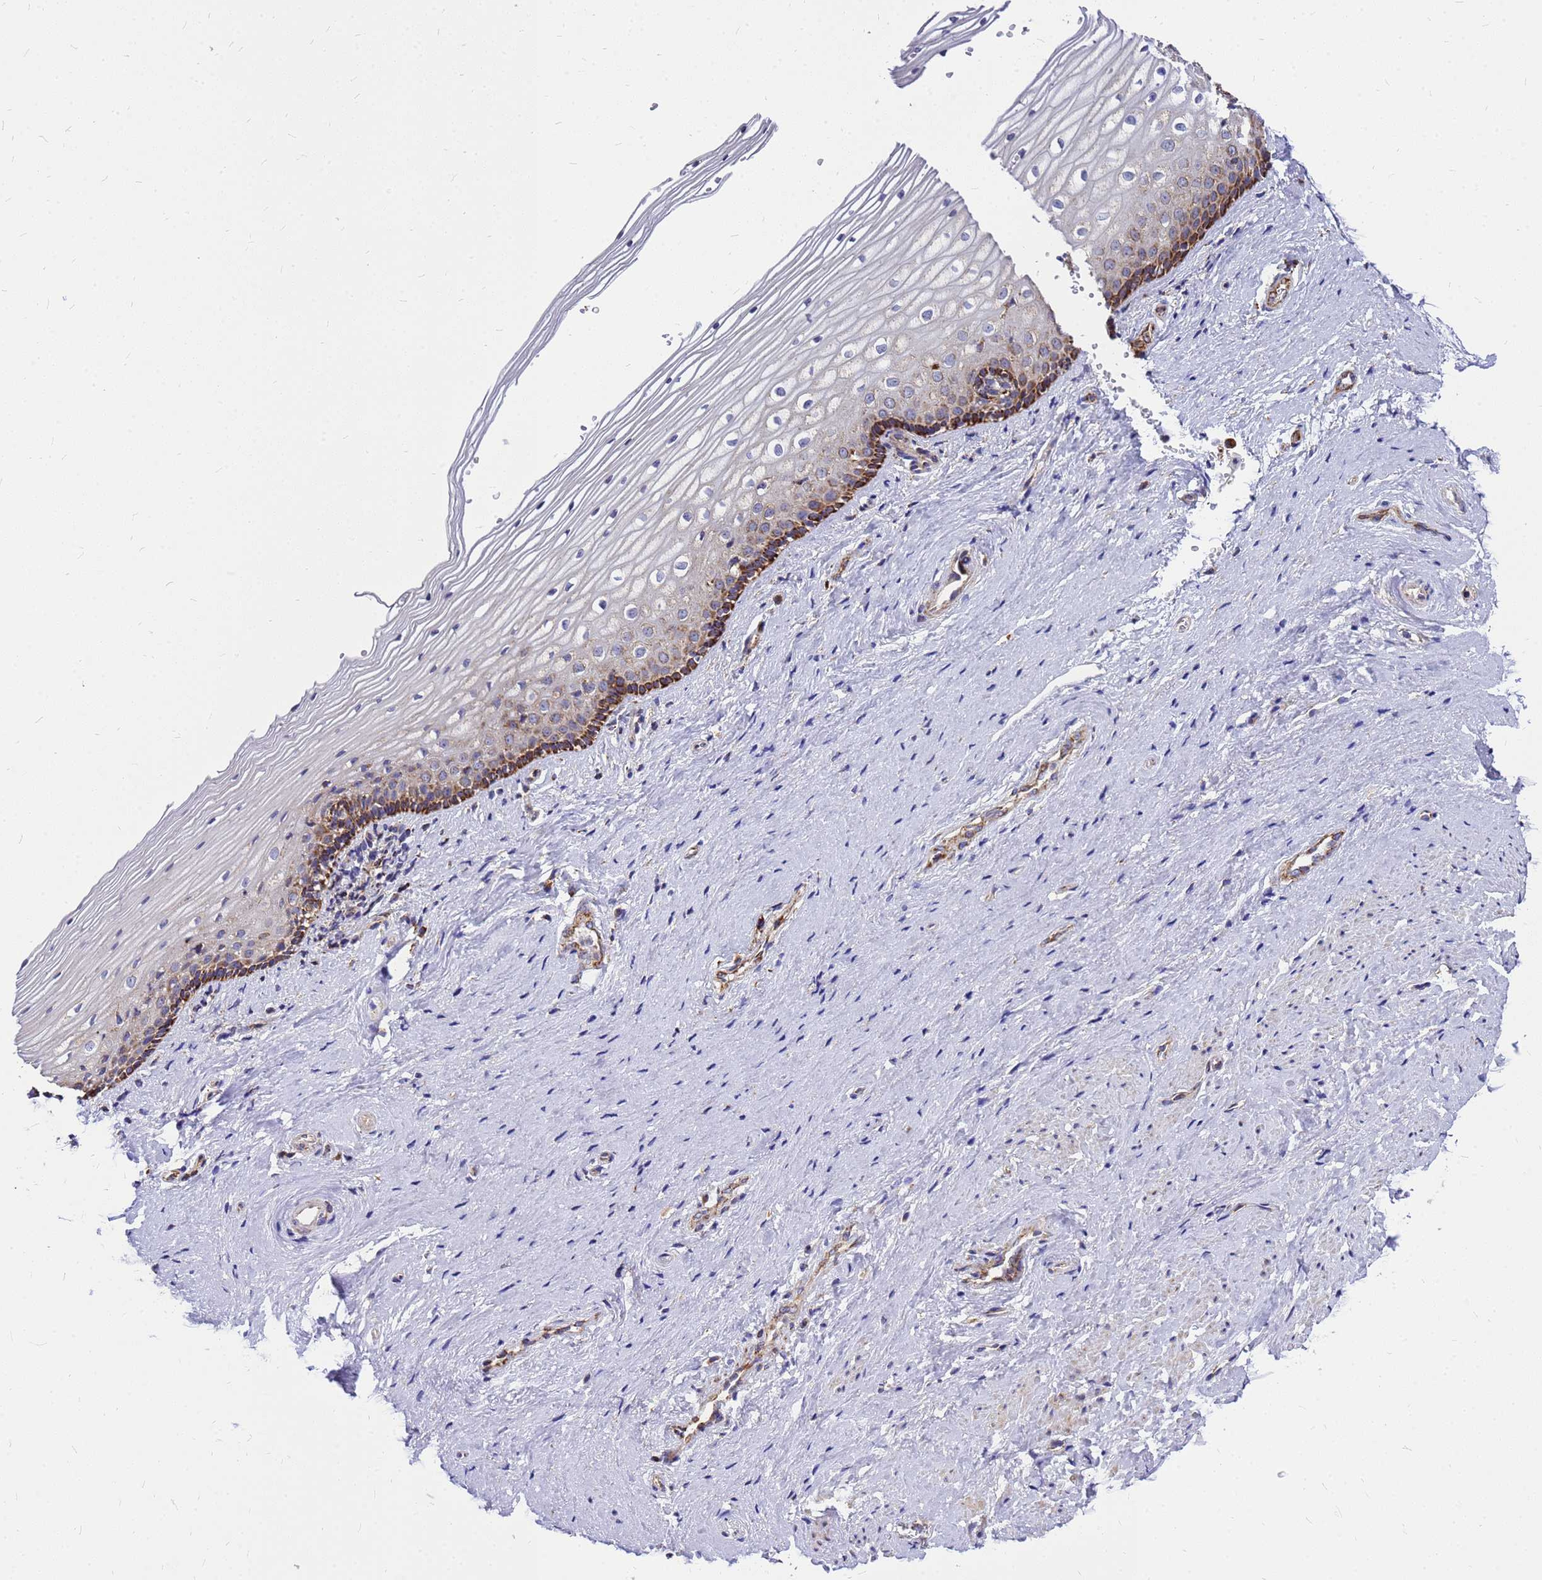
{"staining": {"intensity": "strong", "quantity": "<25%", "location": "cytoplasmic/membranous"}, "tissue": "vagina", "cell_type": "Squamous epithelial cells", "image_type": "normal", "snomed": [{"axis": "morphology", "description": "Normal tissue, NOS"}, {"axis": "topography", "description": "Vagina"}], "caption": "Brown immunohistochemical staining in unremarkable human vagina reveals strong cytoplasmic/membranous expression in approximately <25% of squamous epithelial cells. The protein of interest is shown in brown color, while the nuclei are stained blue.", "gene": "CMC4", "patient": {"sex": "female", "age": 46}}